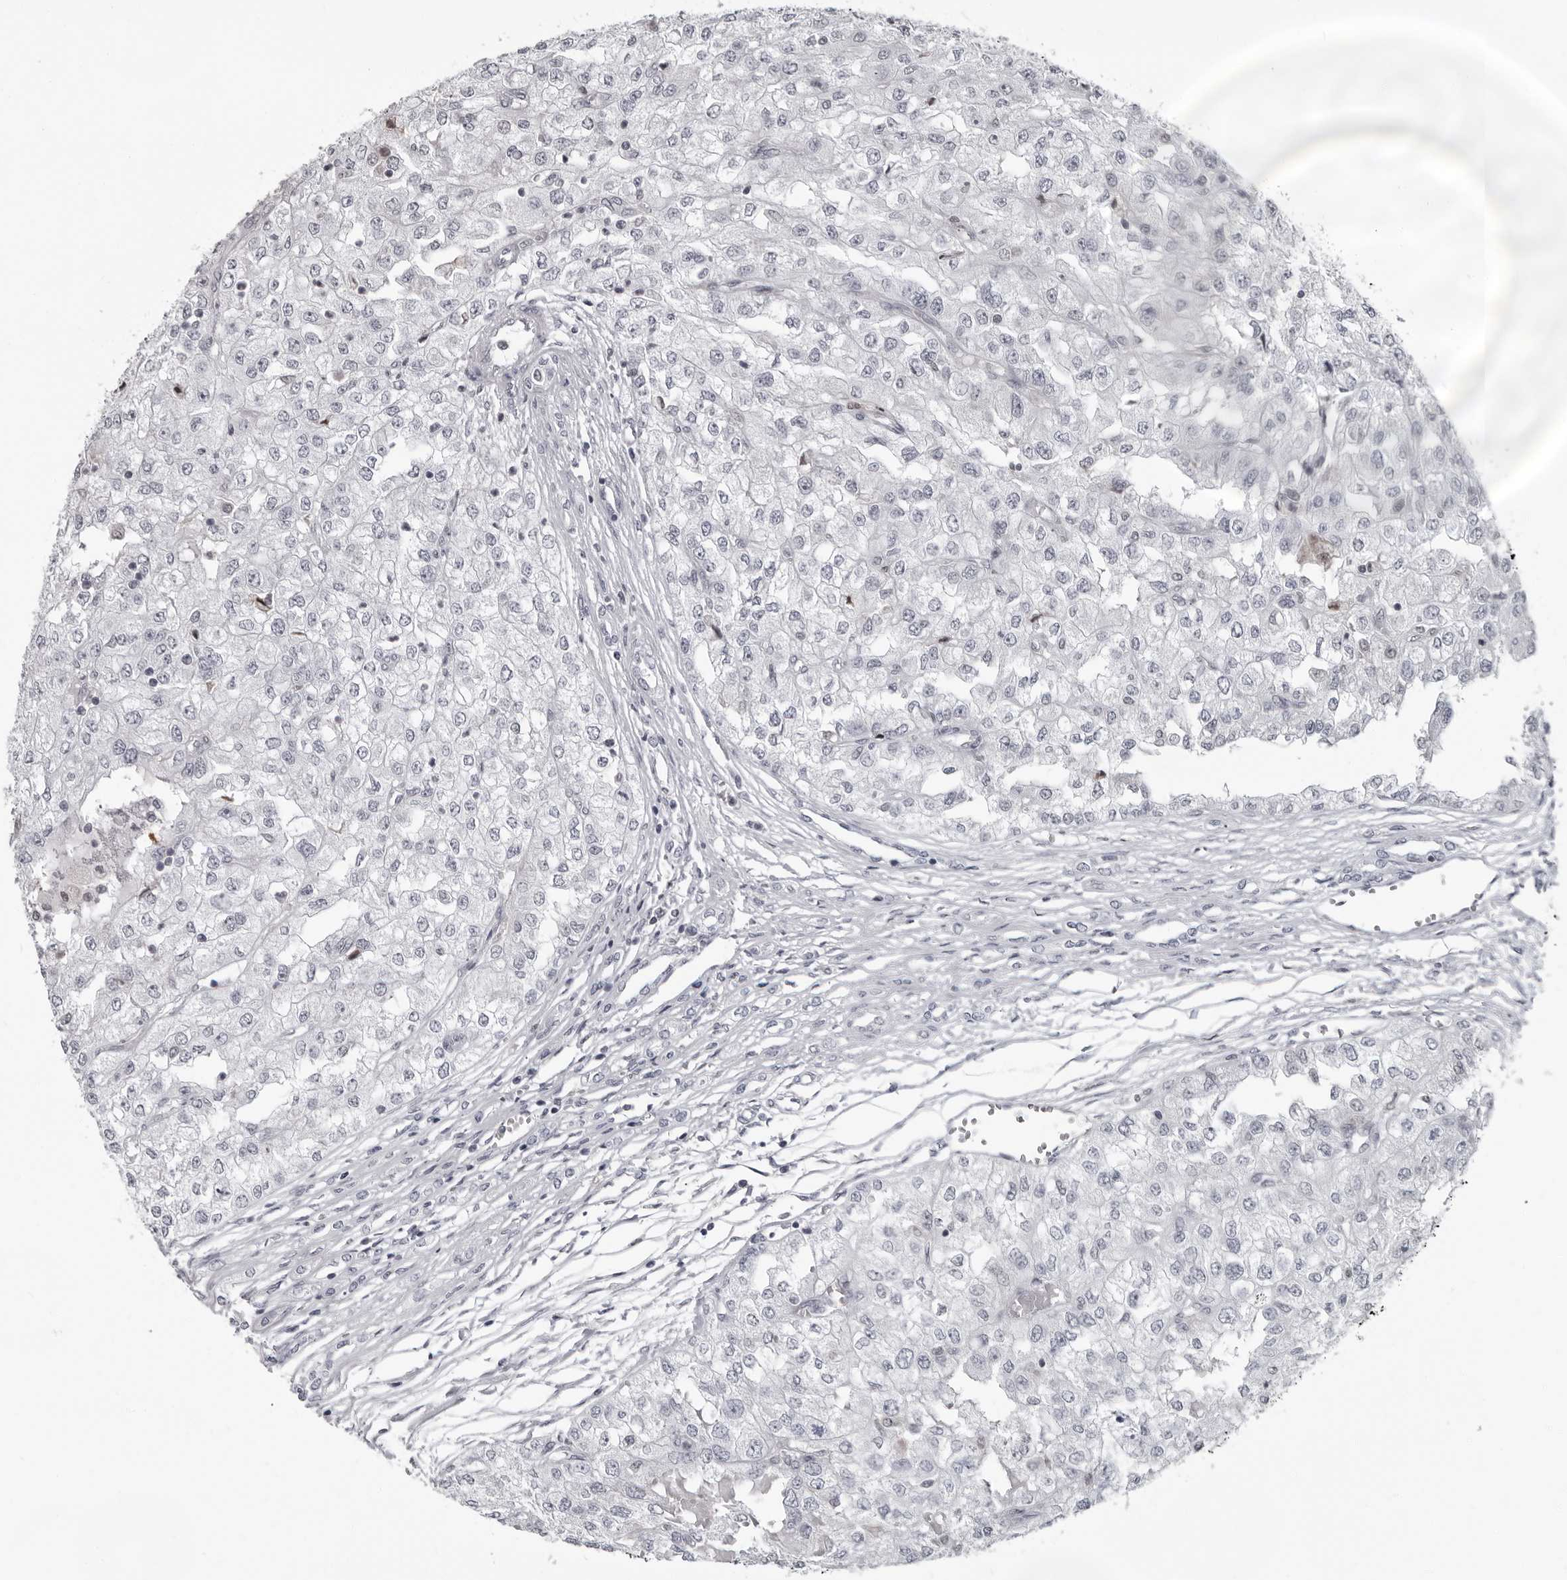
{"staining": {"intensity": "negative", "quantity": "none", "location": "none"}, "tissue": "renal cancer", "cell_type": "Tumor cells", "image_type": "cancer", "snomed": [{"axis": "morphology", "description": "Adenocarcinoma, NOS"}, {"axis": "topography", "description": "Kidney"}], "caption": "Protein analysis of renal cancer (adenocarcinoma) exhibits no significant positivity in tumor cells.", "gene": "LZIC", "patient": {"sex": "female", "age": 54}}